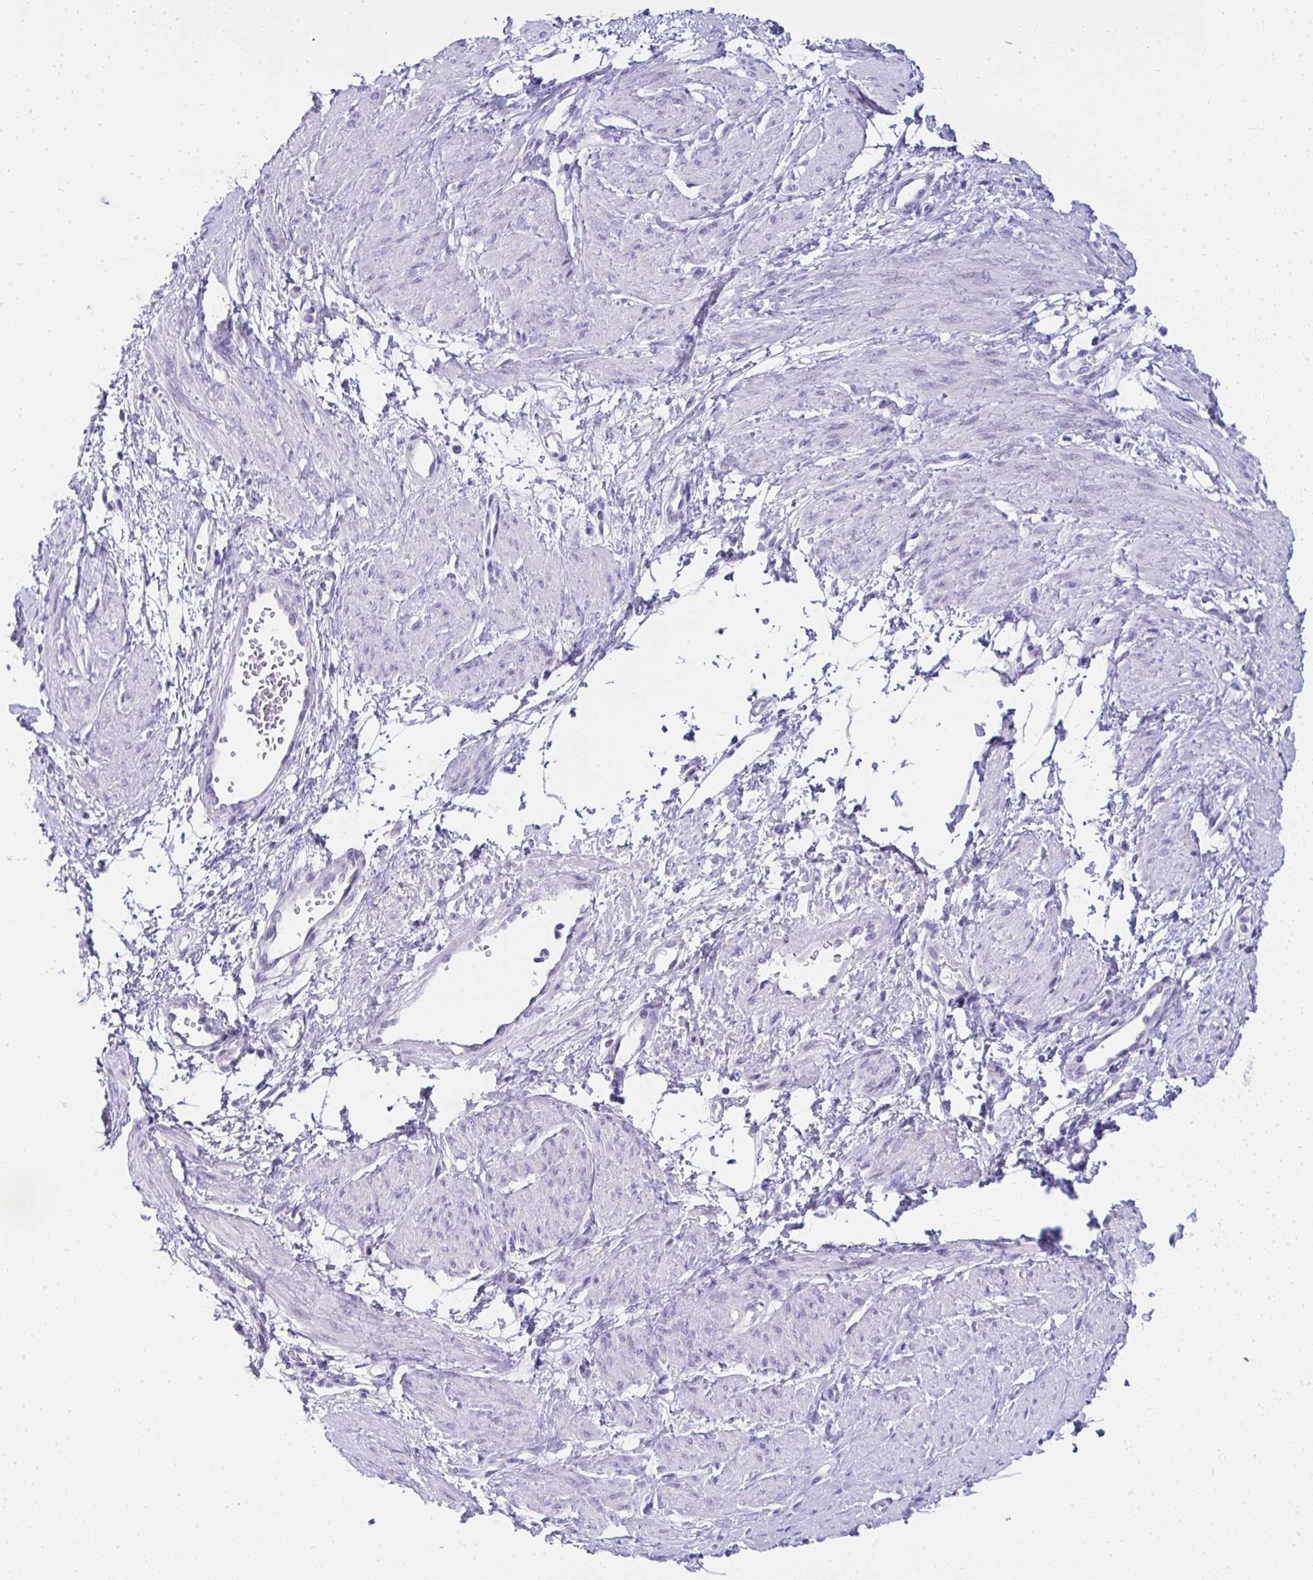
{"staining": {"intensity": "negative", "quantity": "none", "location": "none"}, "tissue": "smooth muscle", "cell_type": "Smooth muscle cells", "image_type": "normal", "snomed": [{"axis": "morphology", "description": "Normal tissue, NOS"}, {"axis": "topography", "description": "Smooth muscle"}, {"axis": "topography", "description": "Uterus"}], "caption": "This is an immunohistochemistry (IHC) image of unremarkable smooth muscle. There is no expression in smooth muscle cells.", "gene": "RNF183", "patient": {"sex": "female", "age": 39}}